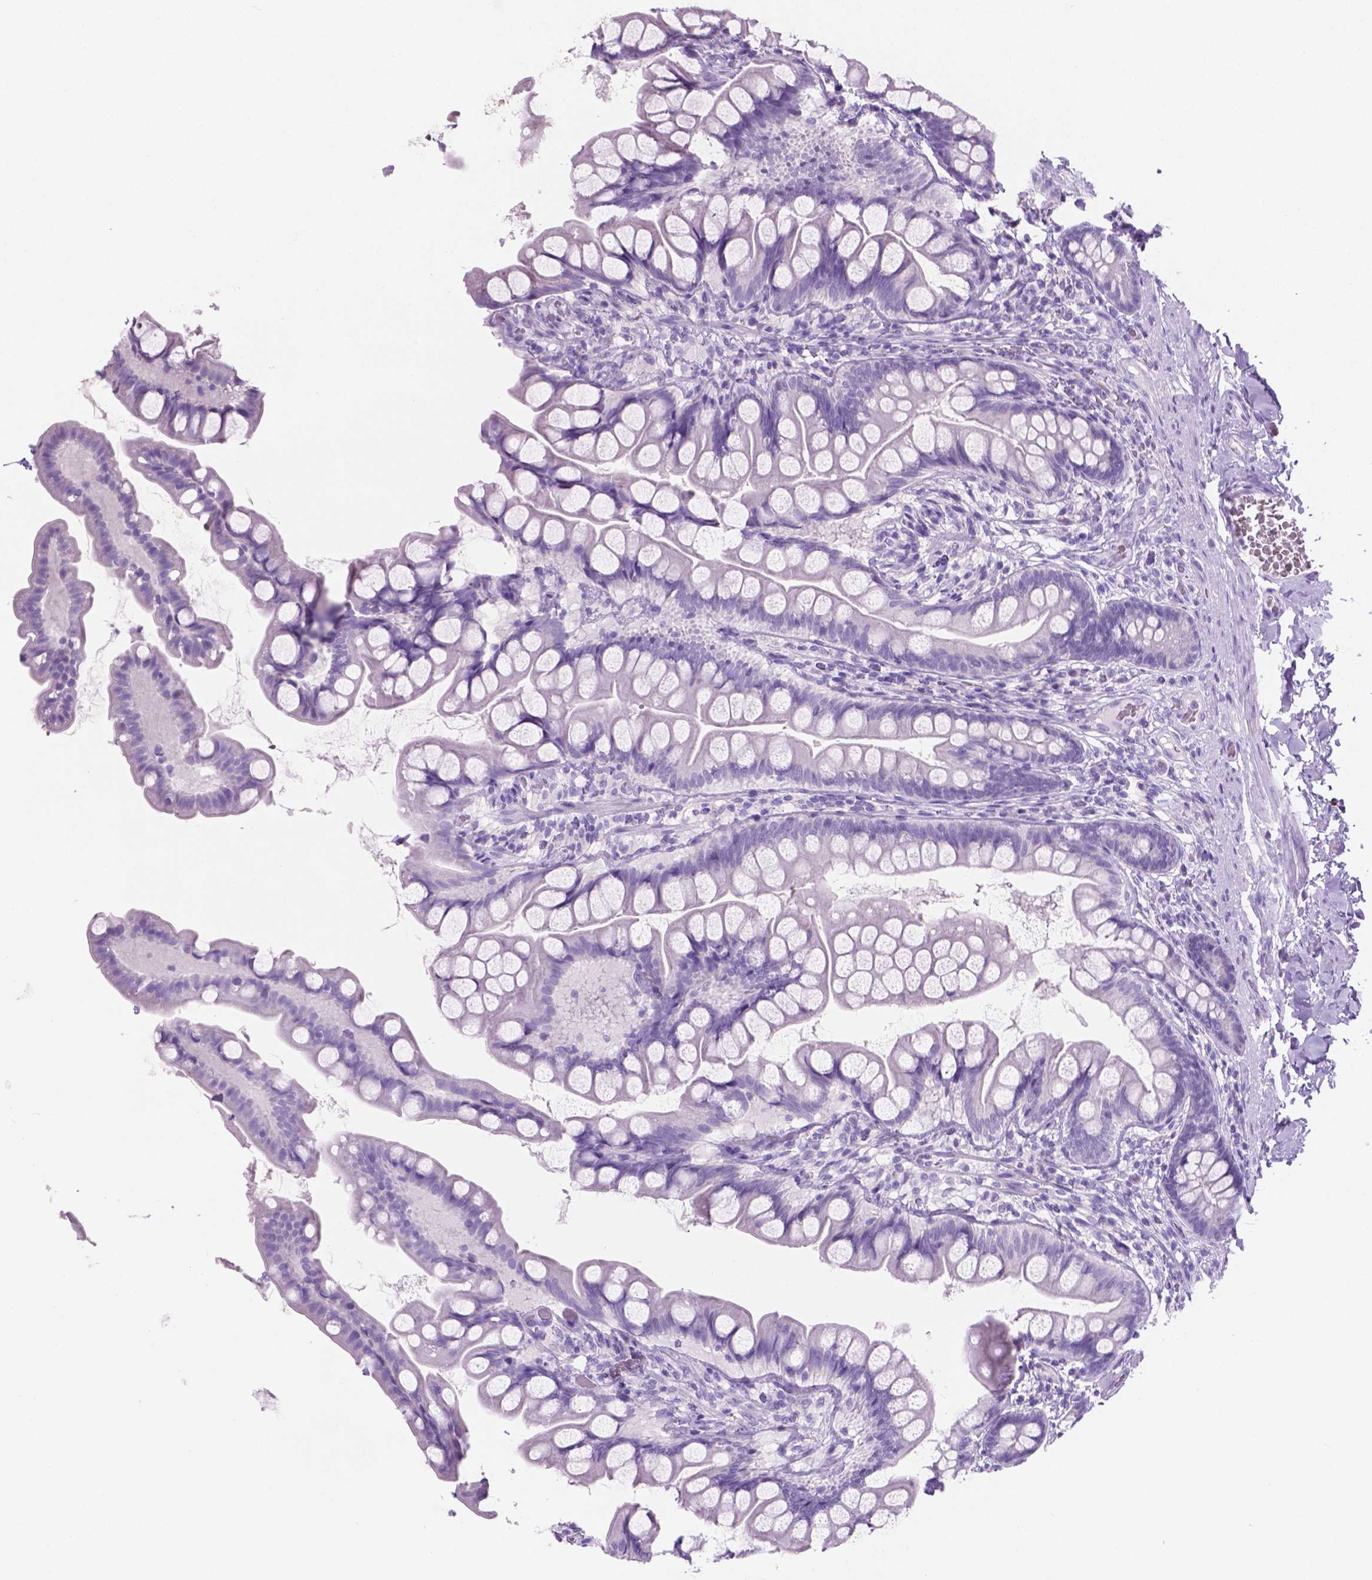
{"staining": {"intensity": "negative", "quantity": "none", "location": "none"}, "tissue": "small intestine", "cell_type": "Glandular cells", "image_type": "normal", "snomed": [{"axis": "morphology", "description": "Normal tissue, NOS"}, {"axis": "topography", "description": "Small intestine"}], "caption": "Immunohistochemistry (IHC) micrograph of unremarkable small intestine: human small intestine stained with DAB reveals no significant protein expression in glandular cells. (Stains: DAB immunohistochemistry with hematoxylin counter stain, Microscopy: brightfield microscopy at high magnification).", "gene": "GRIN2B", "patient": {"sex": "male", "age": 70}}